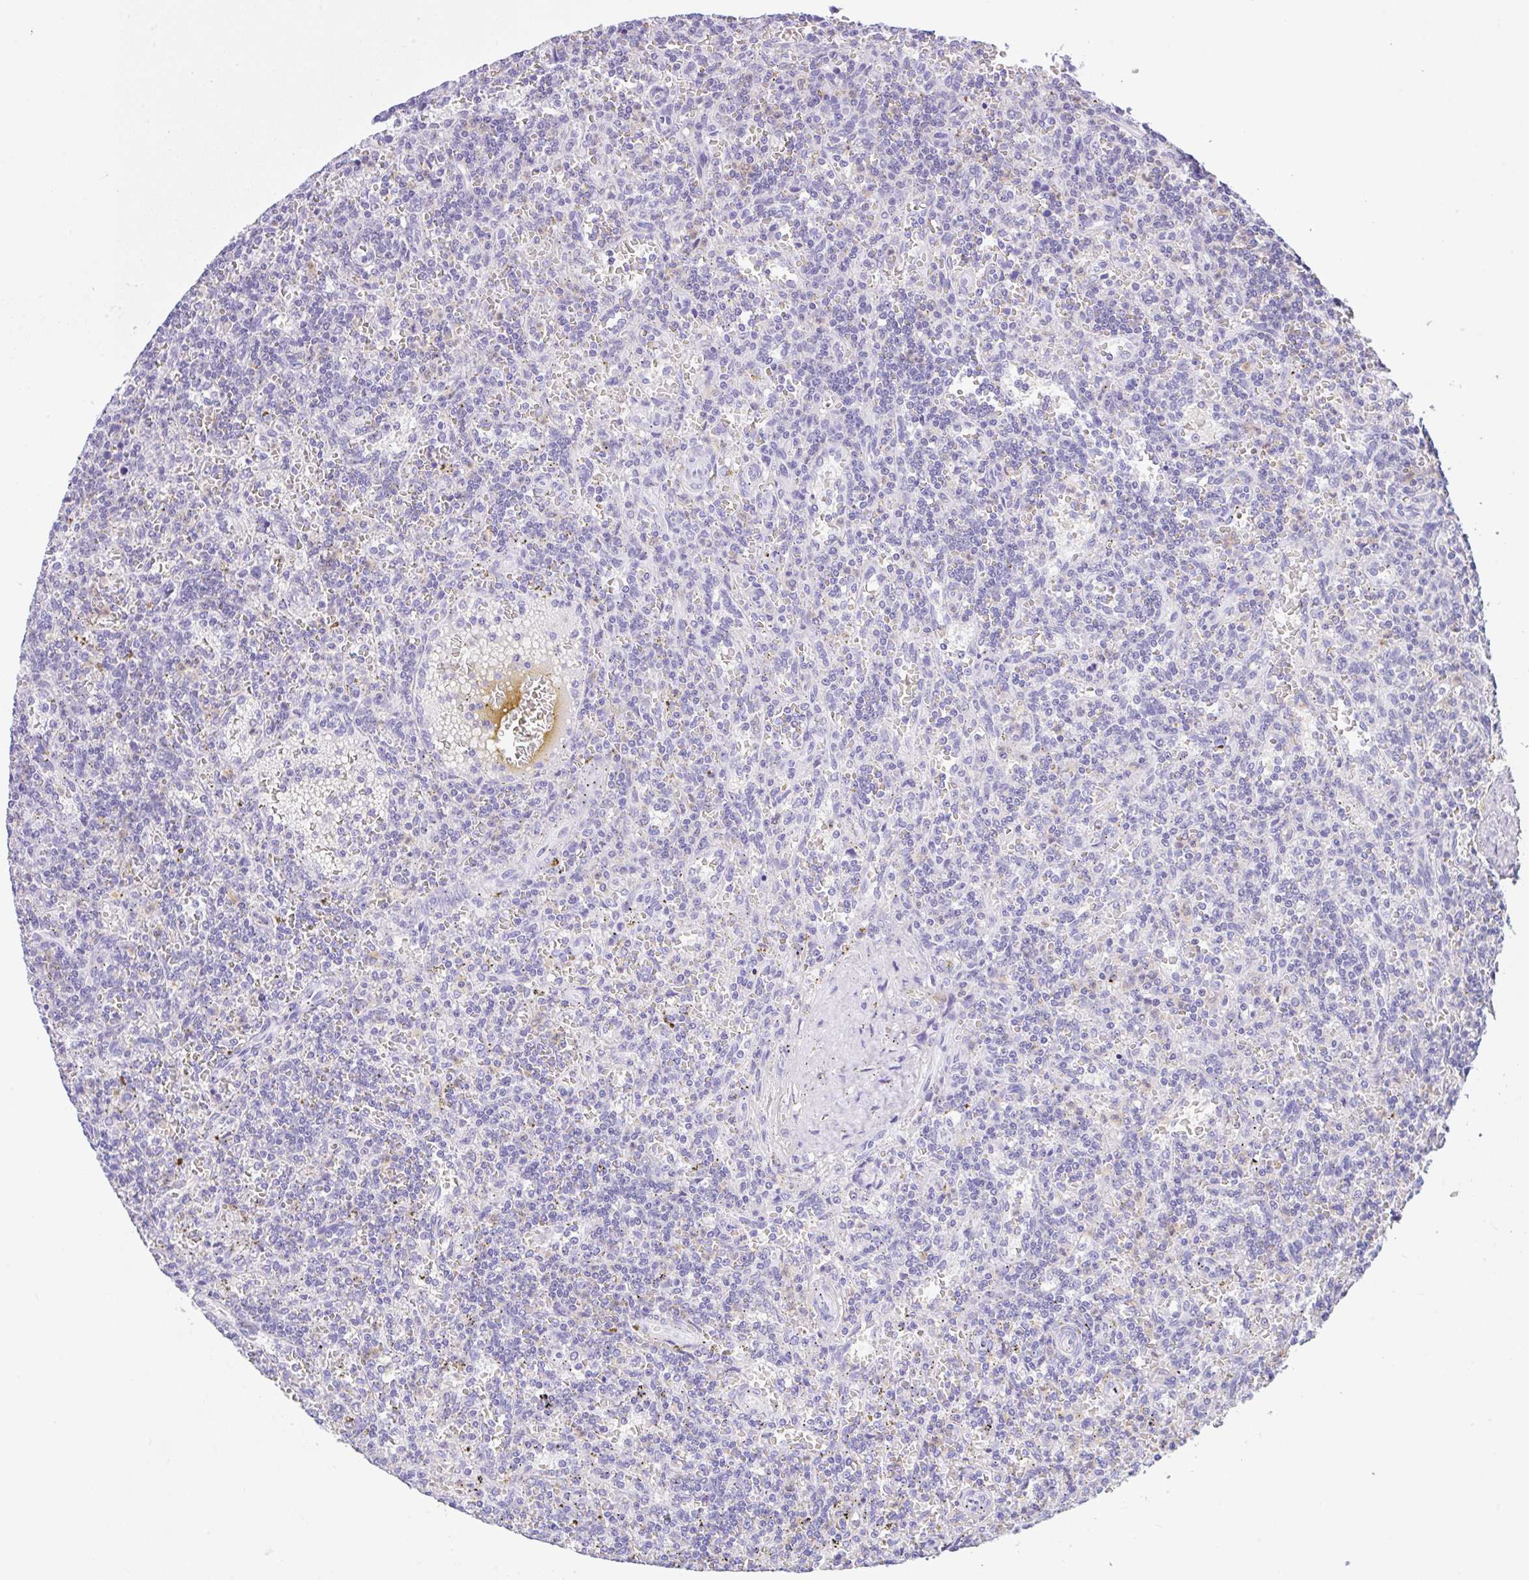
{"staining": {"intensity": "negative", "quantity": "none", "location": "none"}, "tissue": "lymphoma", "cell_type": "Tumor cells", "image_type": "cancer", "snomed": [{"axis": "morphology", "description": "Malignant lymphoma, non-Hodgkin's type, Low grade"}, {"axis": "topography", "description": "Spleen"}], "caption": "Immunohistochemistry (IHC) image of neoplastic tissue: human malignant lymphoma, non-Hodgkin's type (low-grade) stained with DAB (3,3'-diaminobenzidine) displays no significant protein staining in tumor cells.", "gene": "NCF1", "patient": {"sex": "male", "age": 73}}